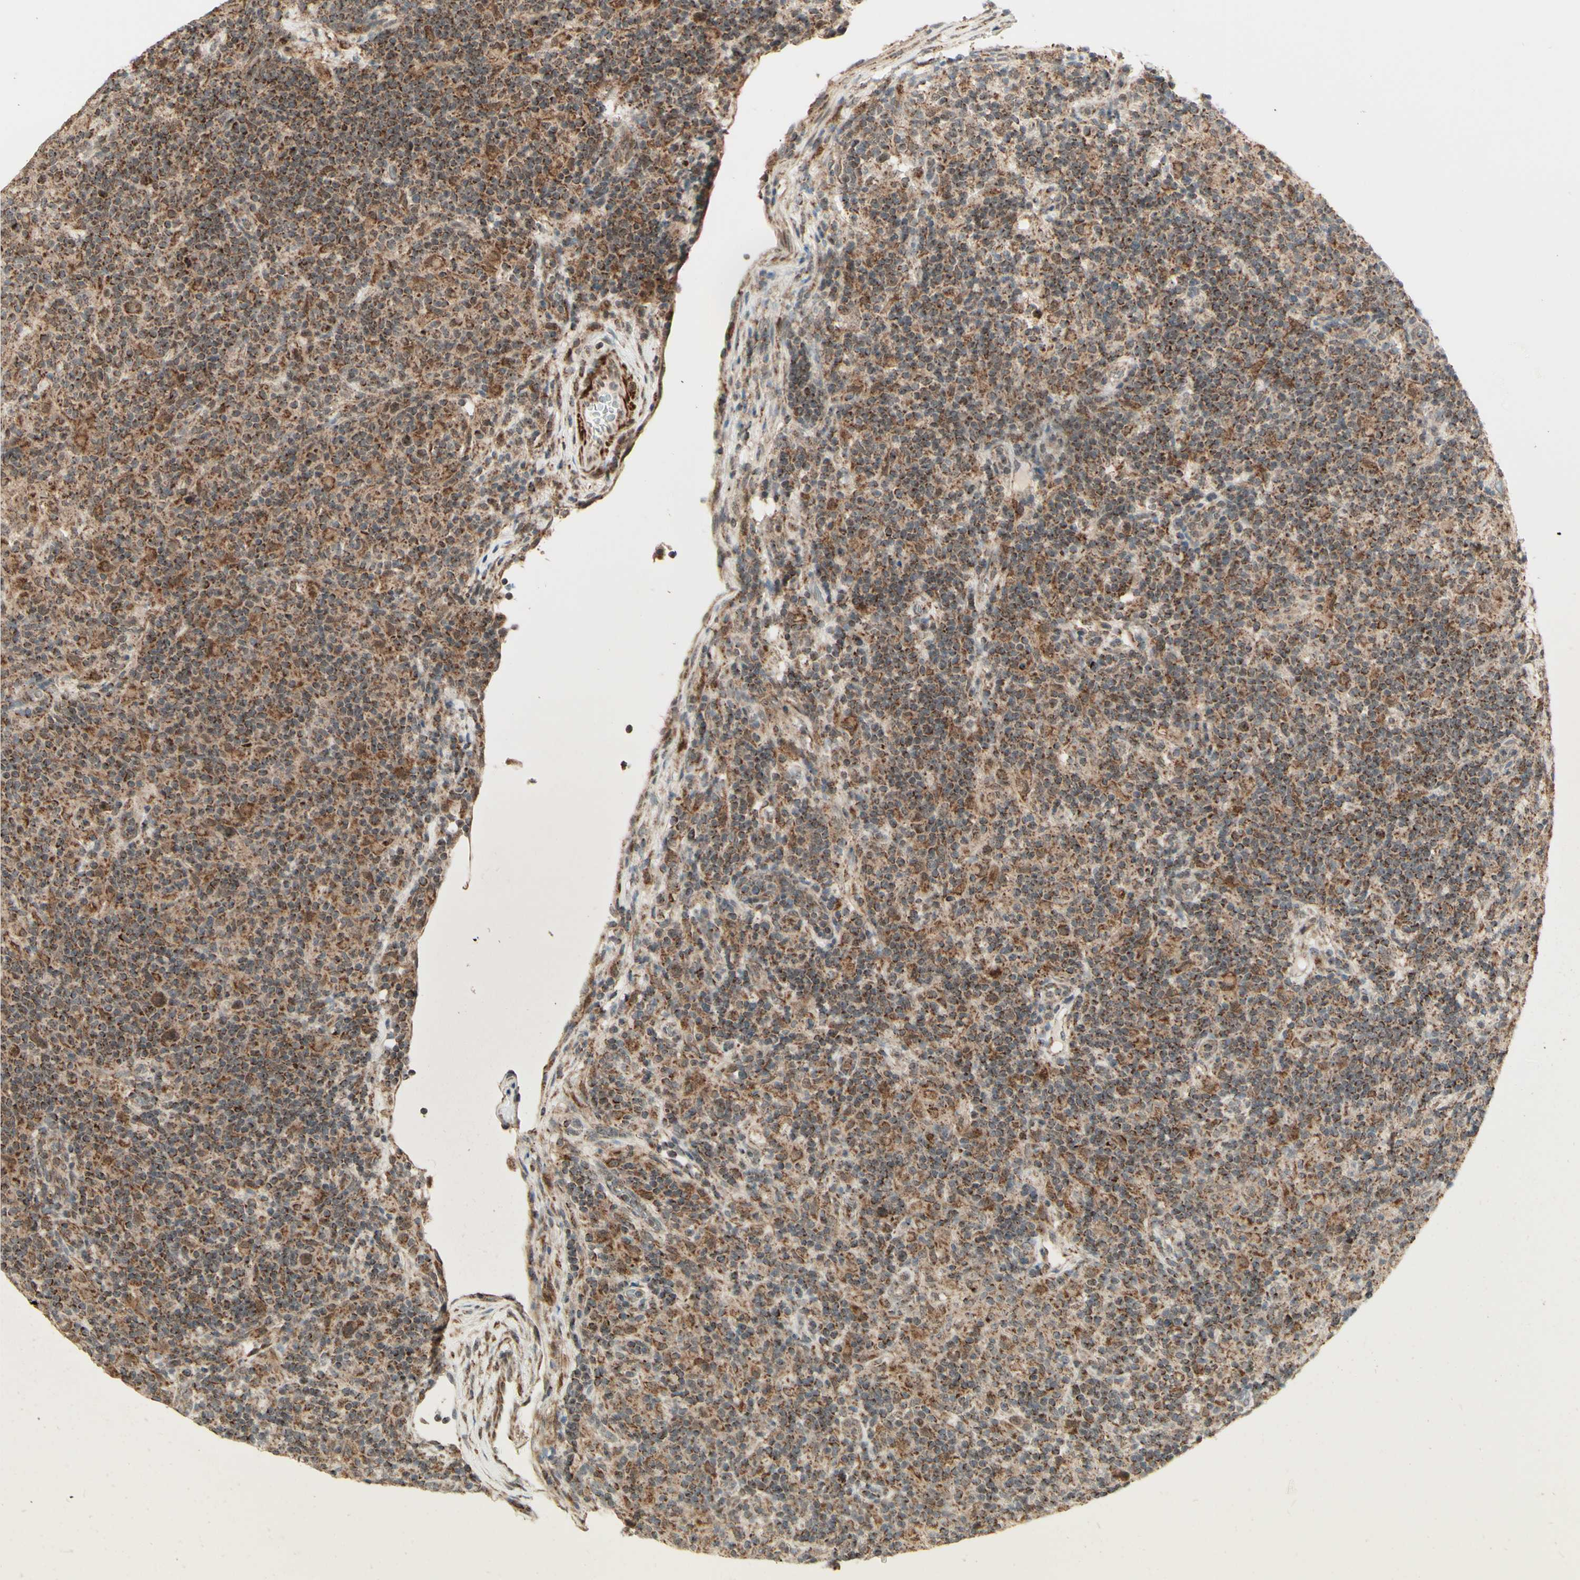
{"staining": {"intensity": "moderate", "quantity": ">75%", "location": "cytoplasmic/membranous"}, "tissue": "lymphoma", "cell_type": "Tumor cells", "image_type": "cancer", "snomed": [{"axis": "morphology", "description": "Hodgkin's disease, NOS"}, {"axis": "topography", "description": "Lymph node"}], "caption": "Human lymphoma stained with a brown dye reveals moderate cytoplasmic/membranous positive expression in about >75% of tumor cells.", "gene": "DHRS3", "patient": {"sex": "male", "age": 70}}